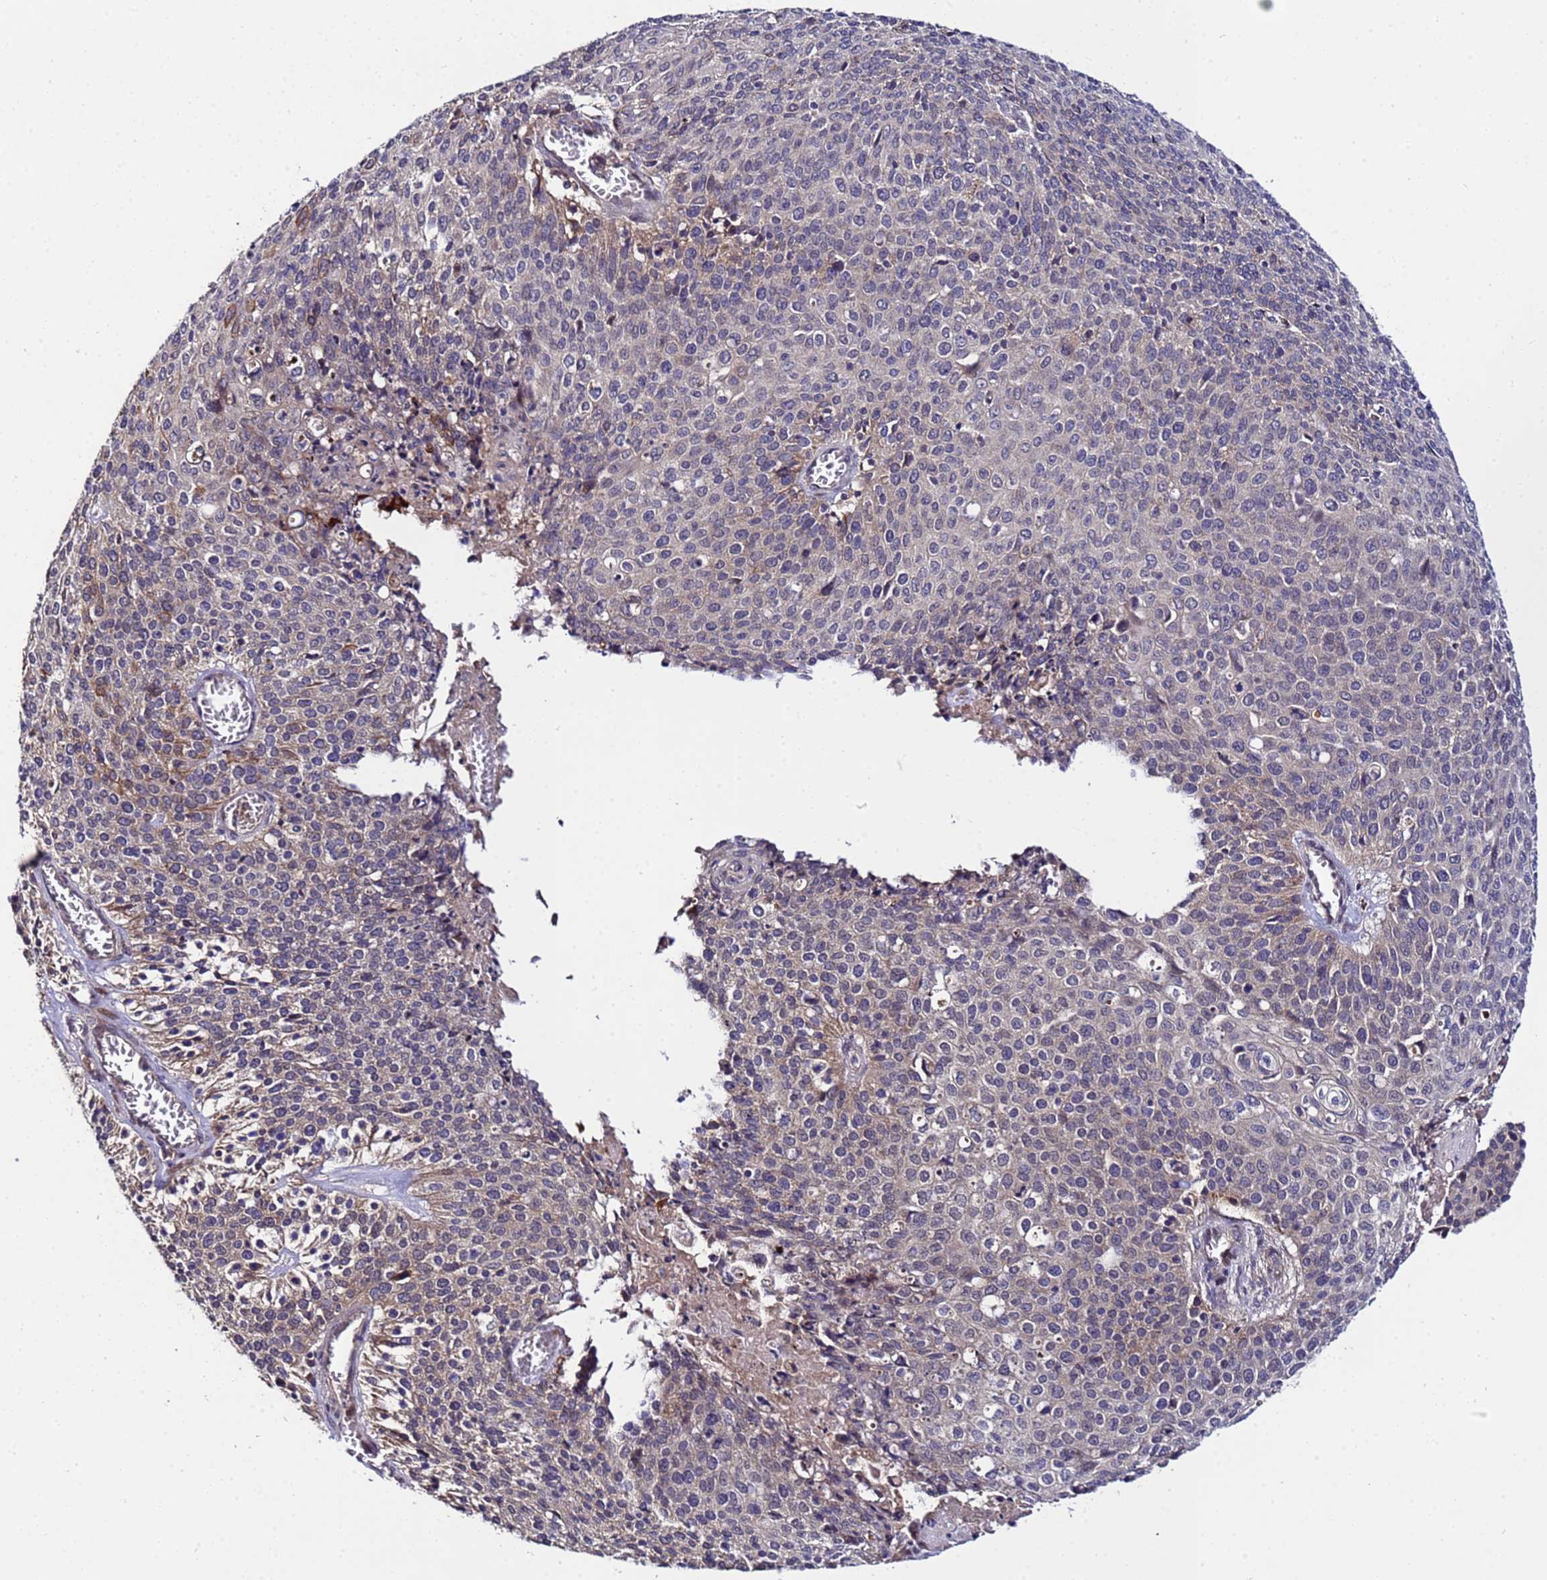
{"staining": {"intensity": "moderate", "quantity": "<25%", "location": "cytoplasmic/membranous"}, "tissue": "cervical cancer", "cell_type": "Tumor cells", "image_type": "cancer", "snomed": [{"axis": "morphology", "description": "Squamous cell carcinoma, NOS"}, {"axis": "topography", "description": "Cervix"}], "caption": "A micrograph of cervical cancer stained for a protein exhibits moderate cytoplasmic/membranous brown staining in tumor cells. The protein is stained brown, and the nuclei are stained in blue (DAB (3,3'-diaminobenzidine) IHC with brightfield microscopy, high magnification).", "gene": "PLXDC2", "patient": {"sex": "female", "age": 39}}